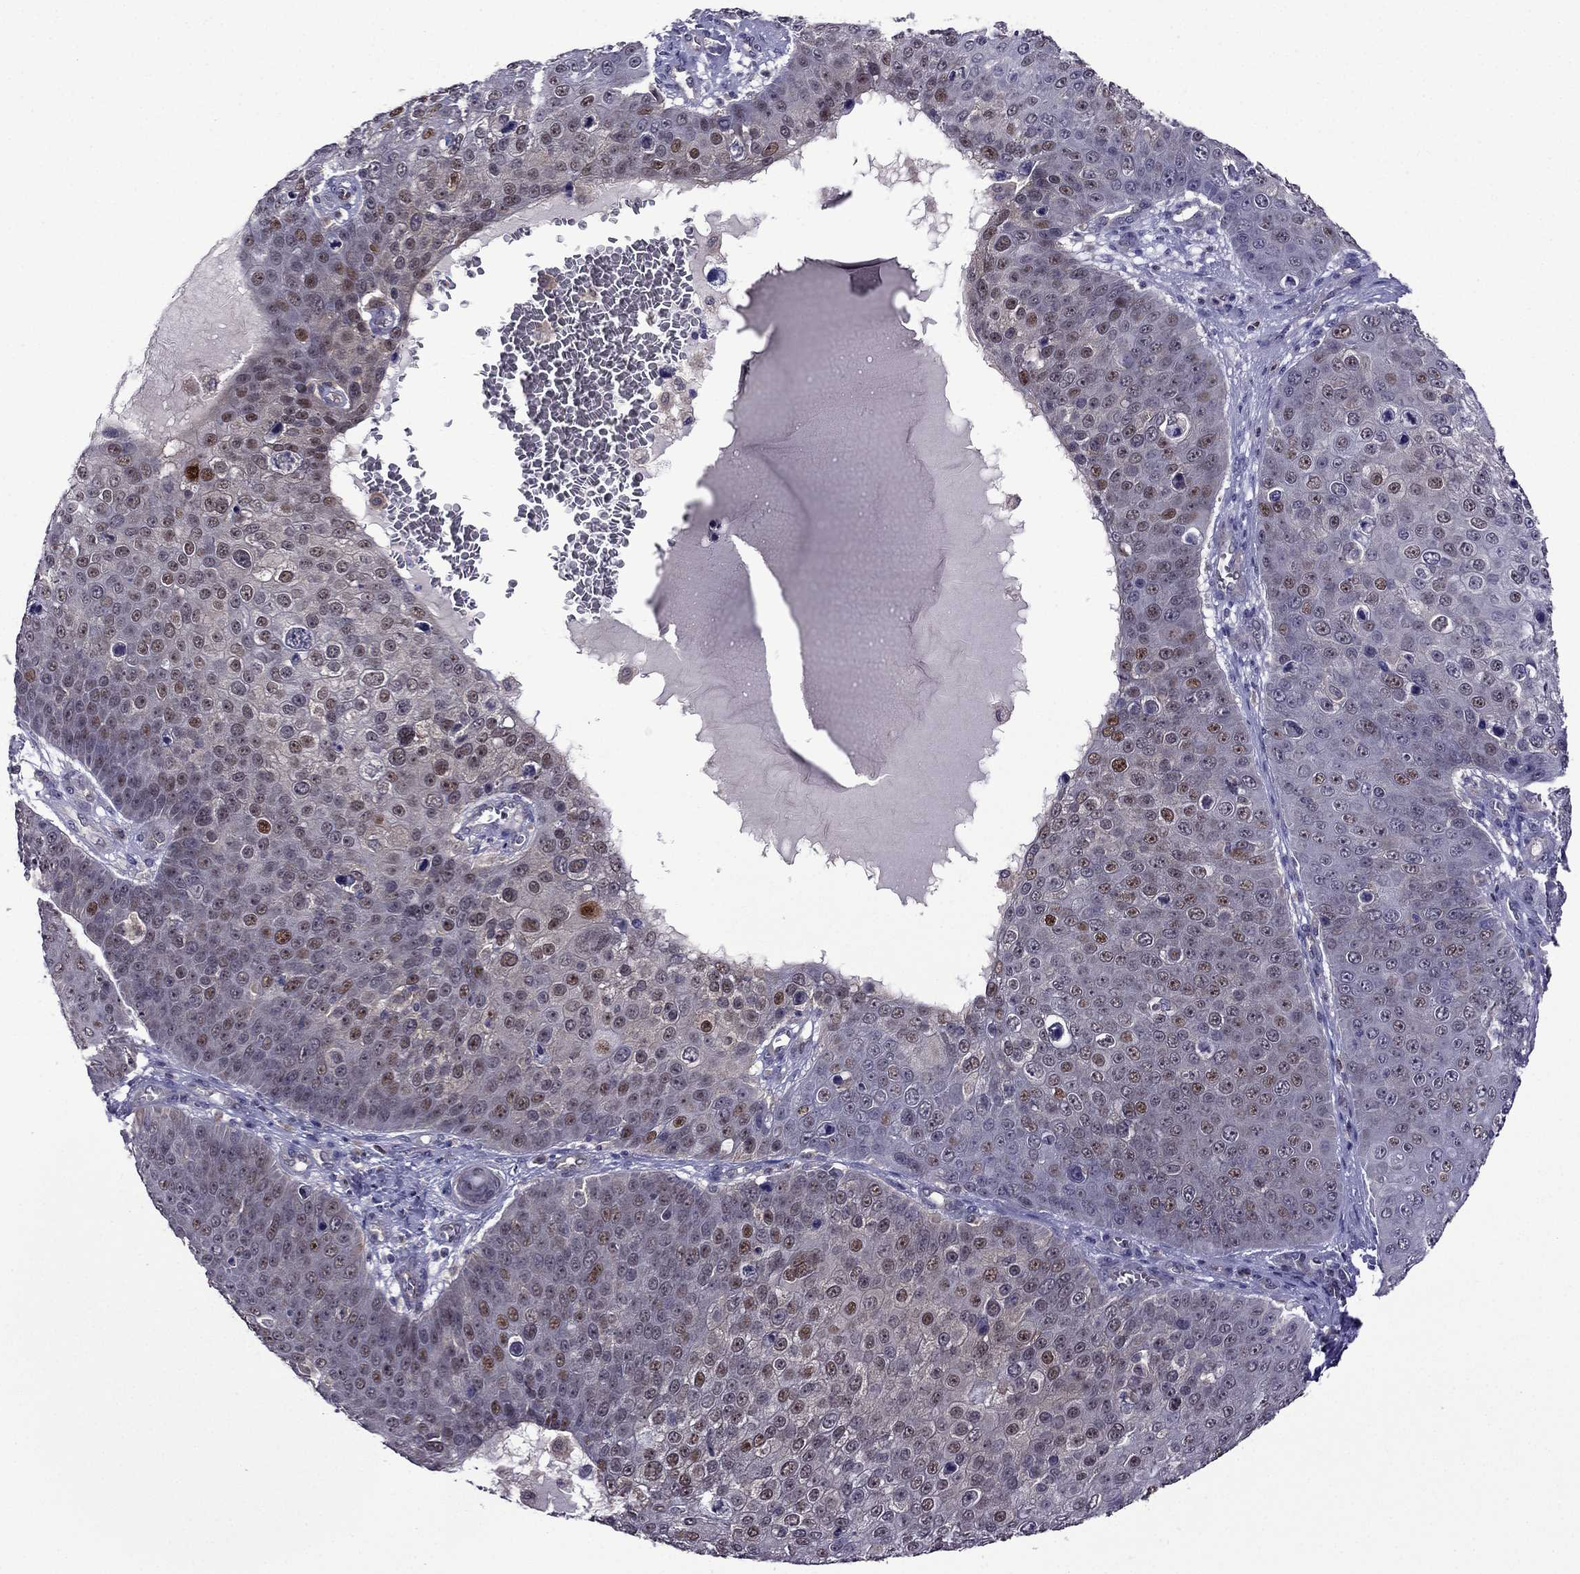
{"staining": {"intensity": "moderate", "quantity": "<25%", "location": "nuclear"}, "tissue": "skin cancer", "cell_type": "Tumor cells", "image_type": "cancer", "snomed": [{"axis": "morphology", "description": "Squamous cell carcinoma, NOS"}, {"axis": "topography", "description": "Skin"}], "caption": "Protein expression by immunohistochemistry (IHC) demonstrates moderate nuclear expression in about <25% of tumor cells in skin cancer. The staining was performed using DAB (3,3'-diaminobenzidine) to visualize the protein expression in brown, while the nuclei were stained in blue with hematoxylin (Magnification: 20x).", "gene": "CDK5", "patient": {"sex": "male", "age": 71}}